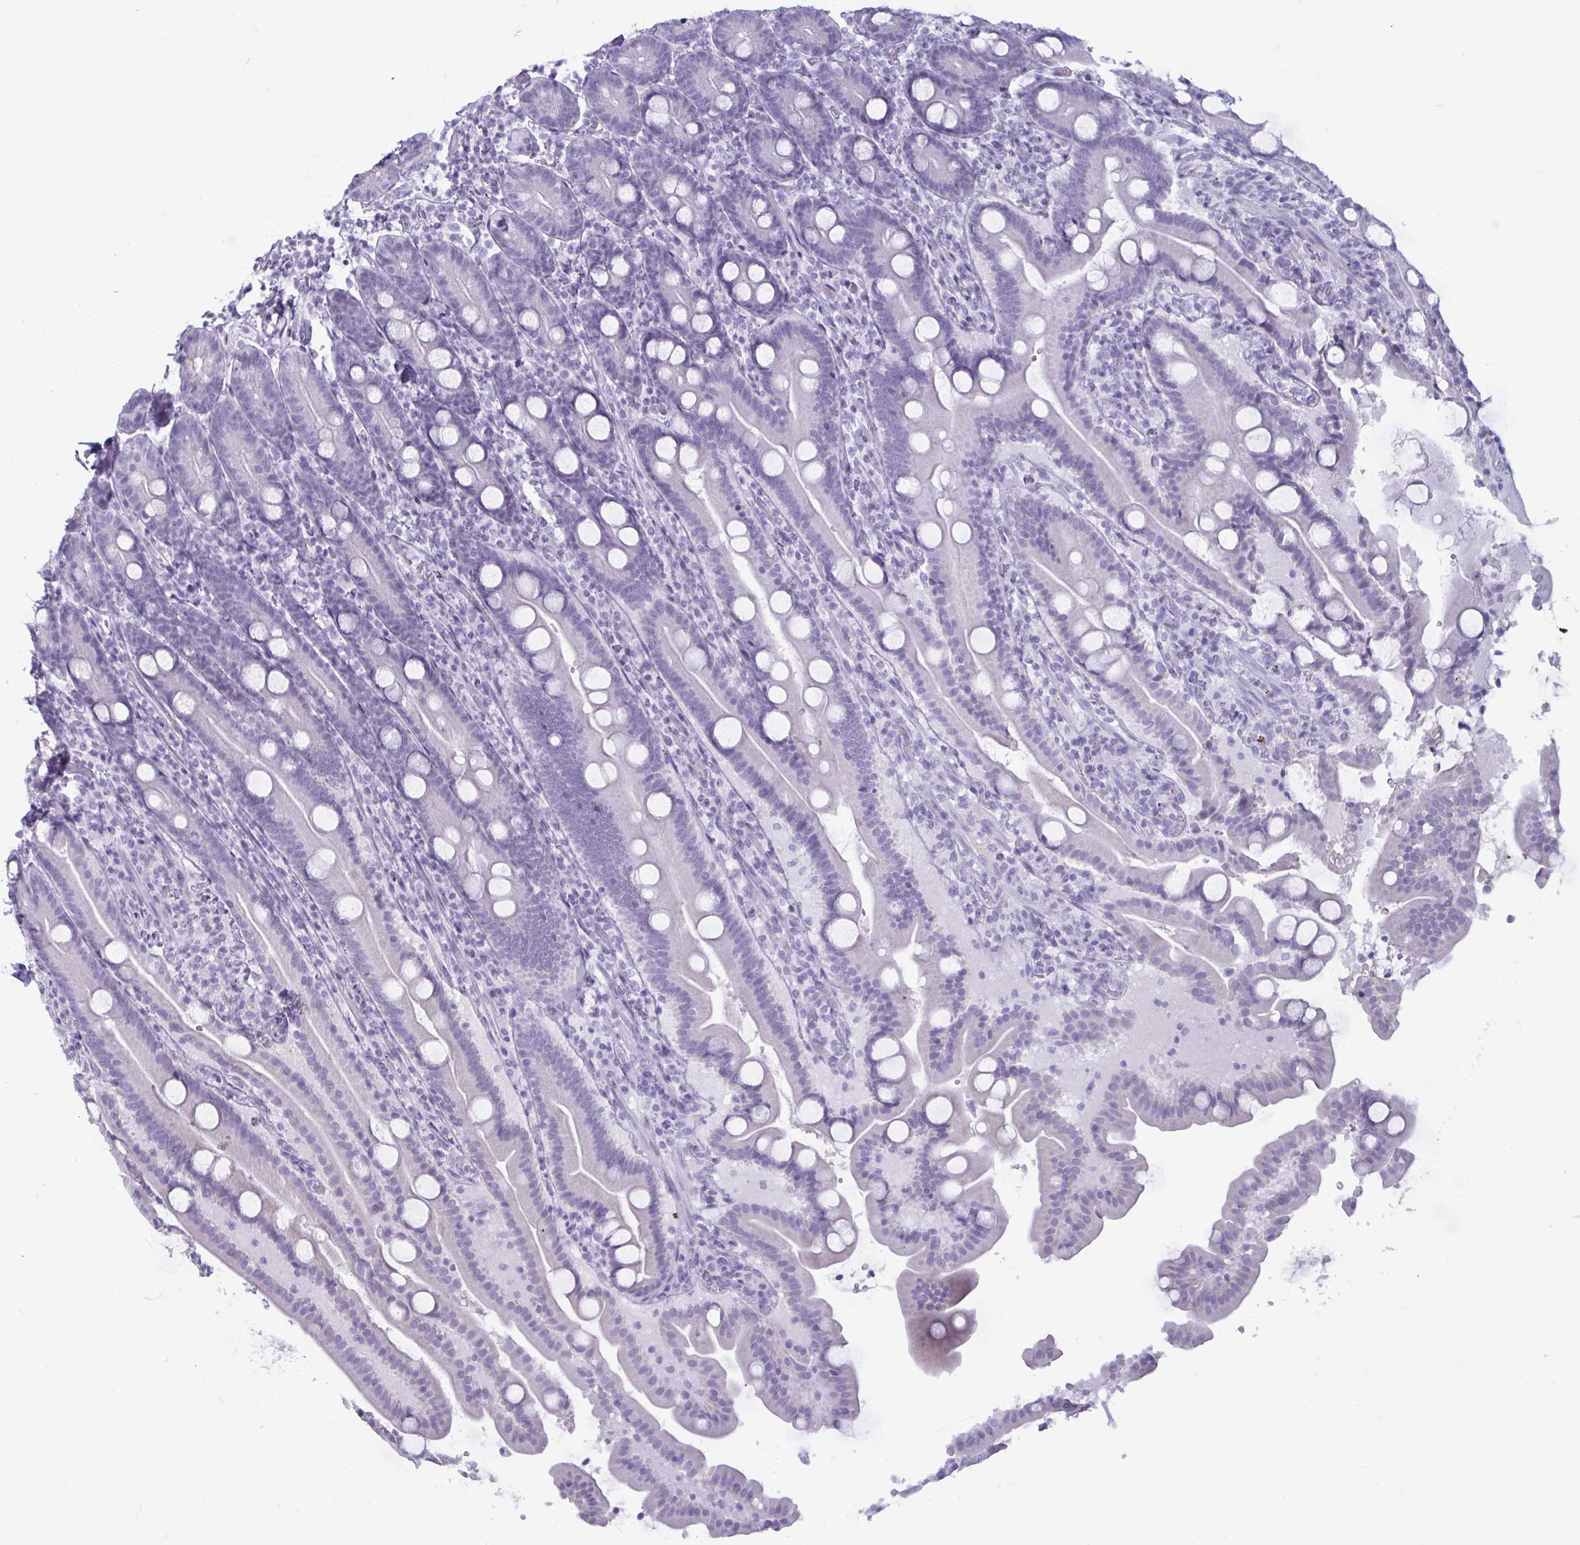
{"staining": {"intensity": "negative", "quantity": "none", "location": "none"}, "tissue": "duodenum", "cell_type": "Glandular cells", "image_type": "normal", "snomed": [{"axis": "morphology", "description": "Normal tissue, NOS"}, {"axis": "topography", "description": "Duodenum"}], "caption": "Immunohistochemistry (IHC) of benign human duodenum reveals no expression in glandular cells.", "gene": "BBS10", "patient": {"sex": "male", "age": 55}}